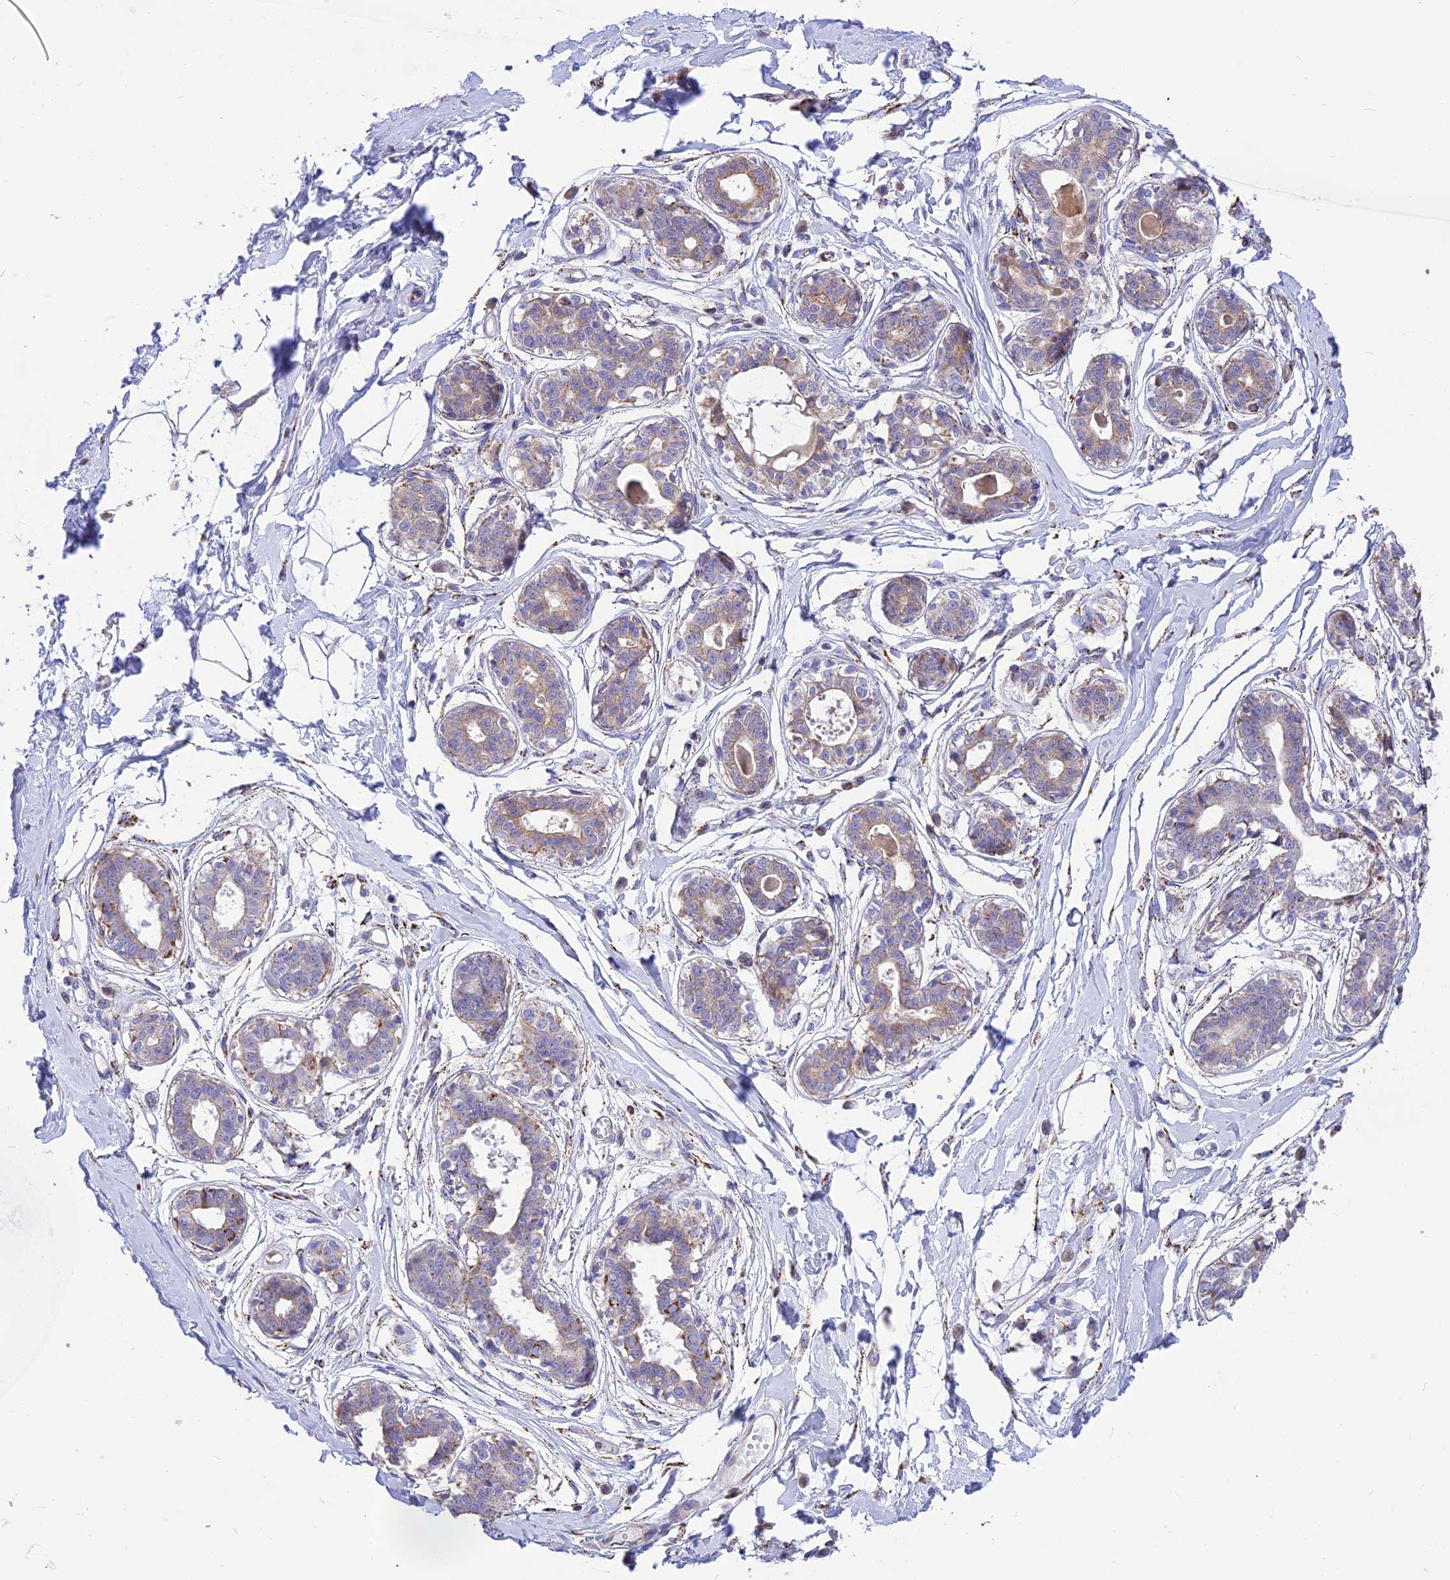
{"staining": {"intensity": "negative", "quantity": "none", "location": "none"}, "tissue": "breast", "cell_type": "Adipocytes", "image_type": "normal", "snomed": [{"axis": "morphology", "description": "Normal tissue, NOS"}, {"axis": "topography", "description": "Breast"}], "caption": "This histopathology image is of unremarkable breast stained with immunohistochemistry to label a protein in brown with the nuclei are counter-stained blue. There is no expression in adipocytes.", "gene": "DOC2B", "patient": {"sex": "female", "age": 45}}